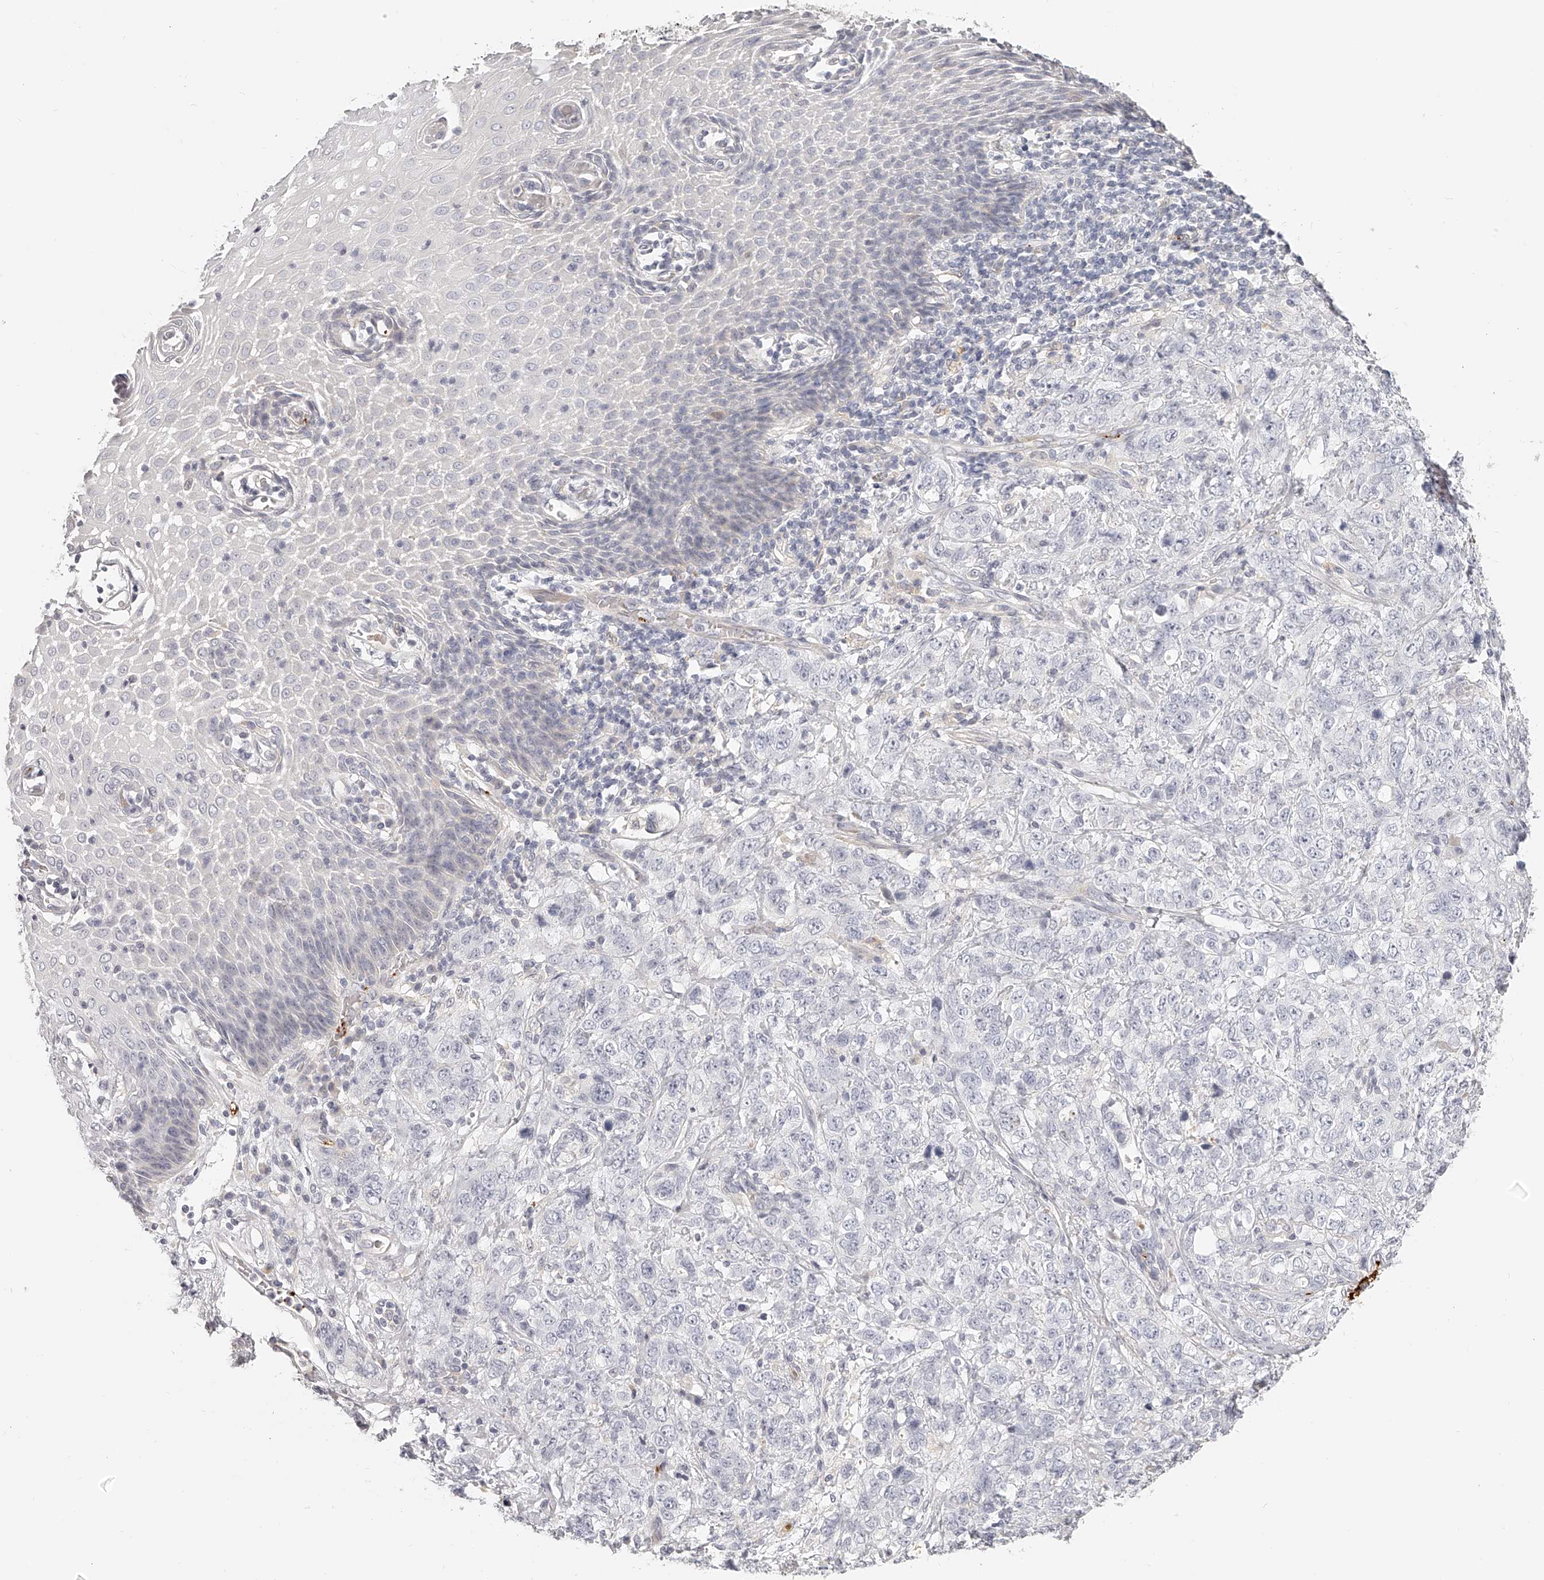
{"staining": {"intensity": "negative", "quantity": "none", "location": "none"}, "tissue": "stomach cancer", "cell_type": "Tumor cells", "image_type": "cancer", "snomed": [{"axis": "morphology", "description": "Adenocarcinoma, NOS"}, {"axis": "topography", "description": "Stomach"}], "caption": "Stomach cancer (adenocarcinoma) was stained to show a protein in brown. There is no significant positivity in tumor cells.", "gene": "ITGB3", "patient": {"sex": "male", "age": 48}}